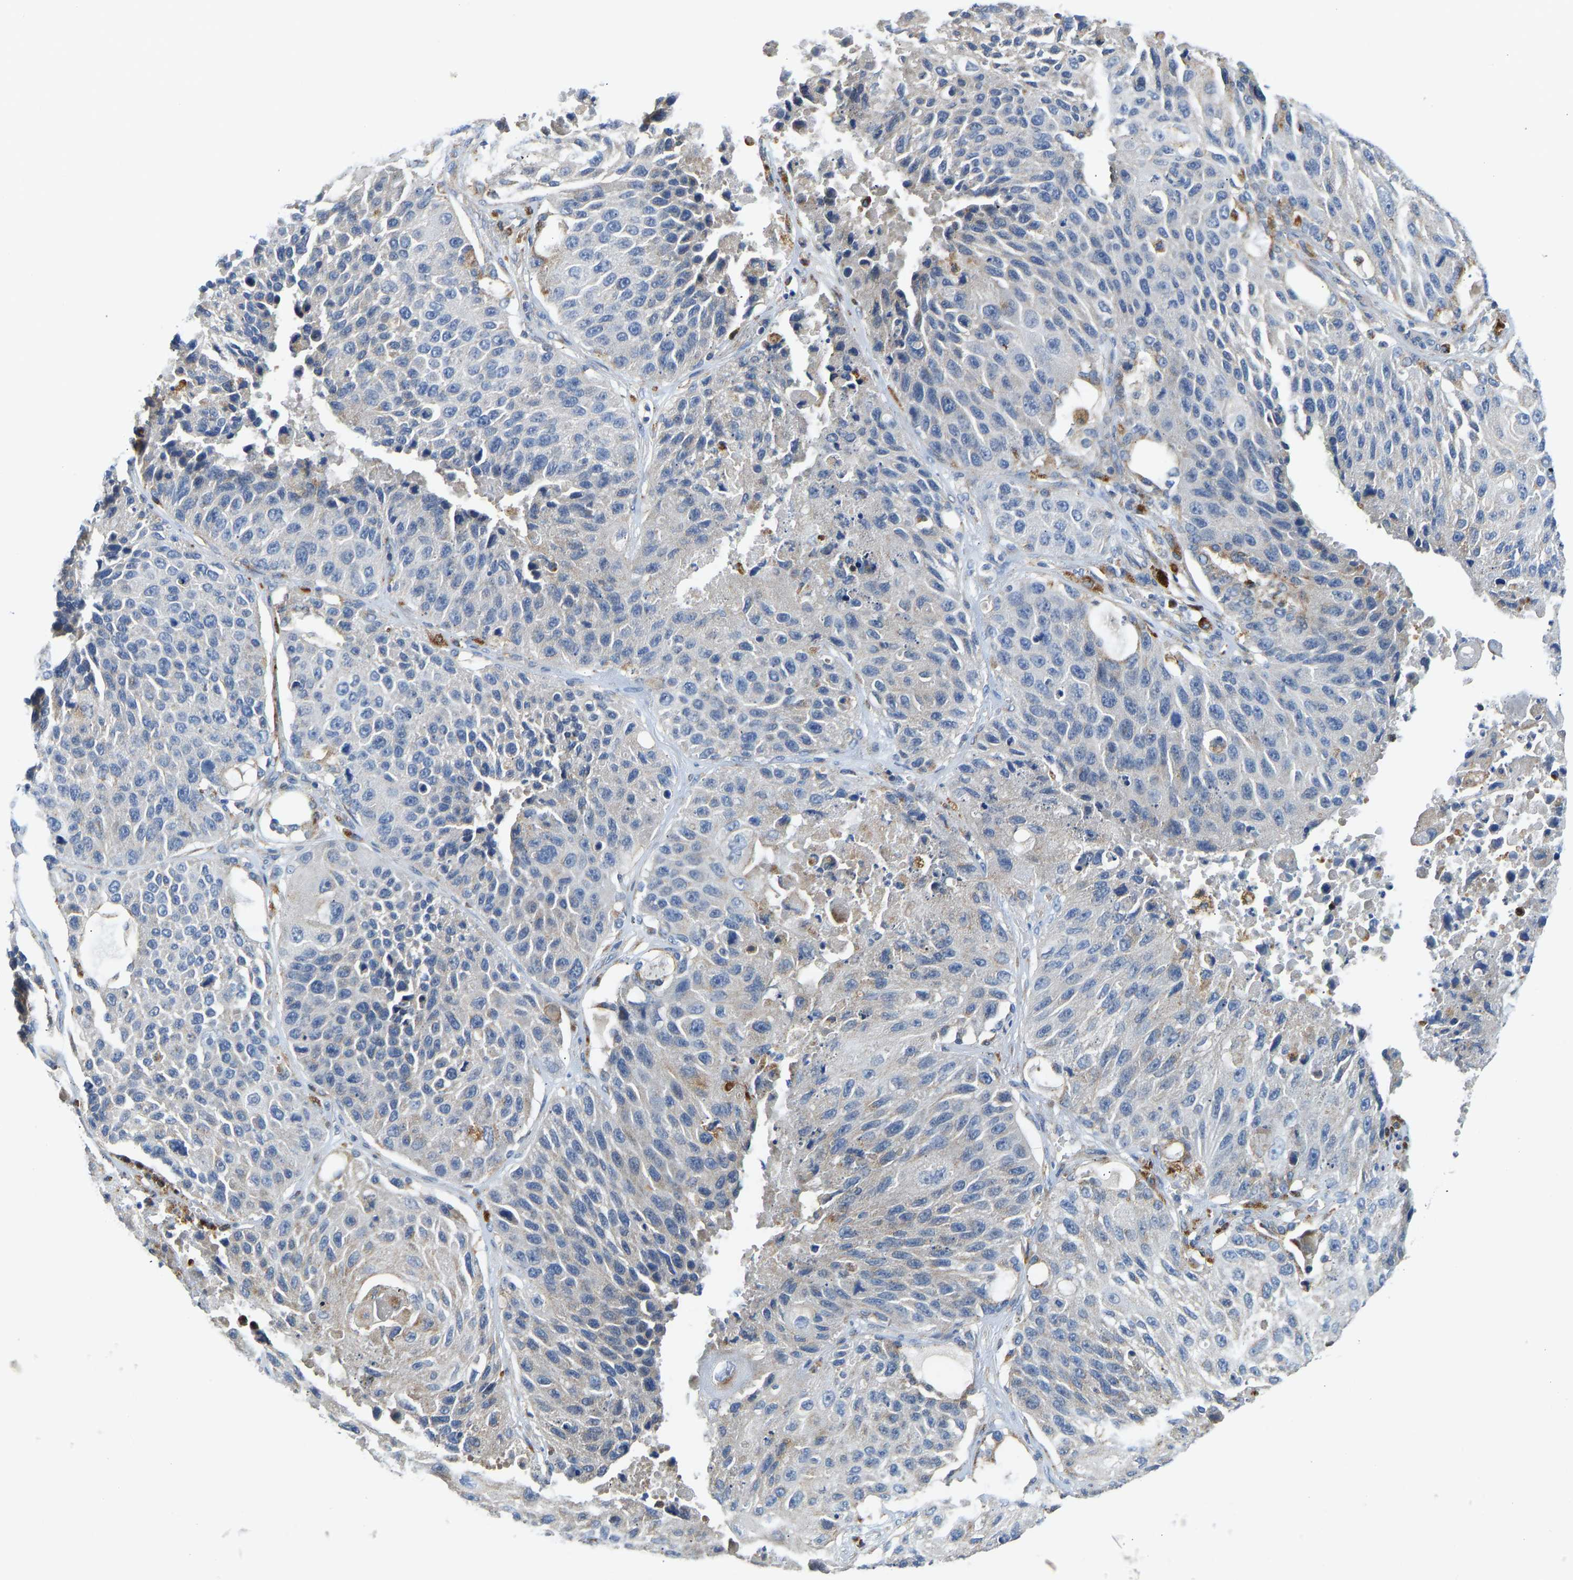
{"staining": {"intensity": "negative", "quantity": "none", "location": "none"}, "tissue": "lung cancer", "cell_type": "Tumor cells", "image_type": "cancer", "snomed": [{"axis": "morphology", "description": "Squamous cell carcinoma, NOS"}, {"axis": "topography", "description": "Lung"}], "caption": "IHC histopathology image of neoplastic tissue: human lung squamous cell carcinoma stained with DAB exhibits no significant protein expression in tumor cells.", "gene": "ATP6V1E1", "patient": {"sex": "male", "age": 61}}